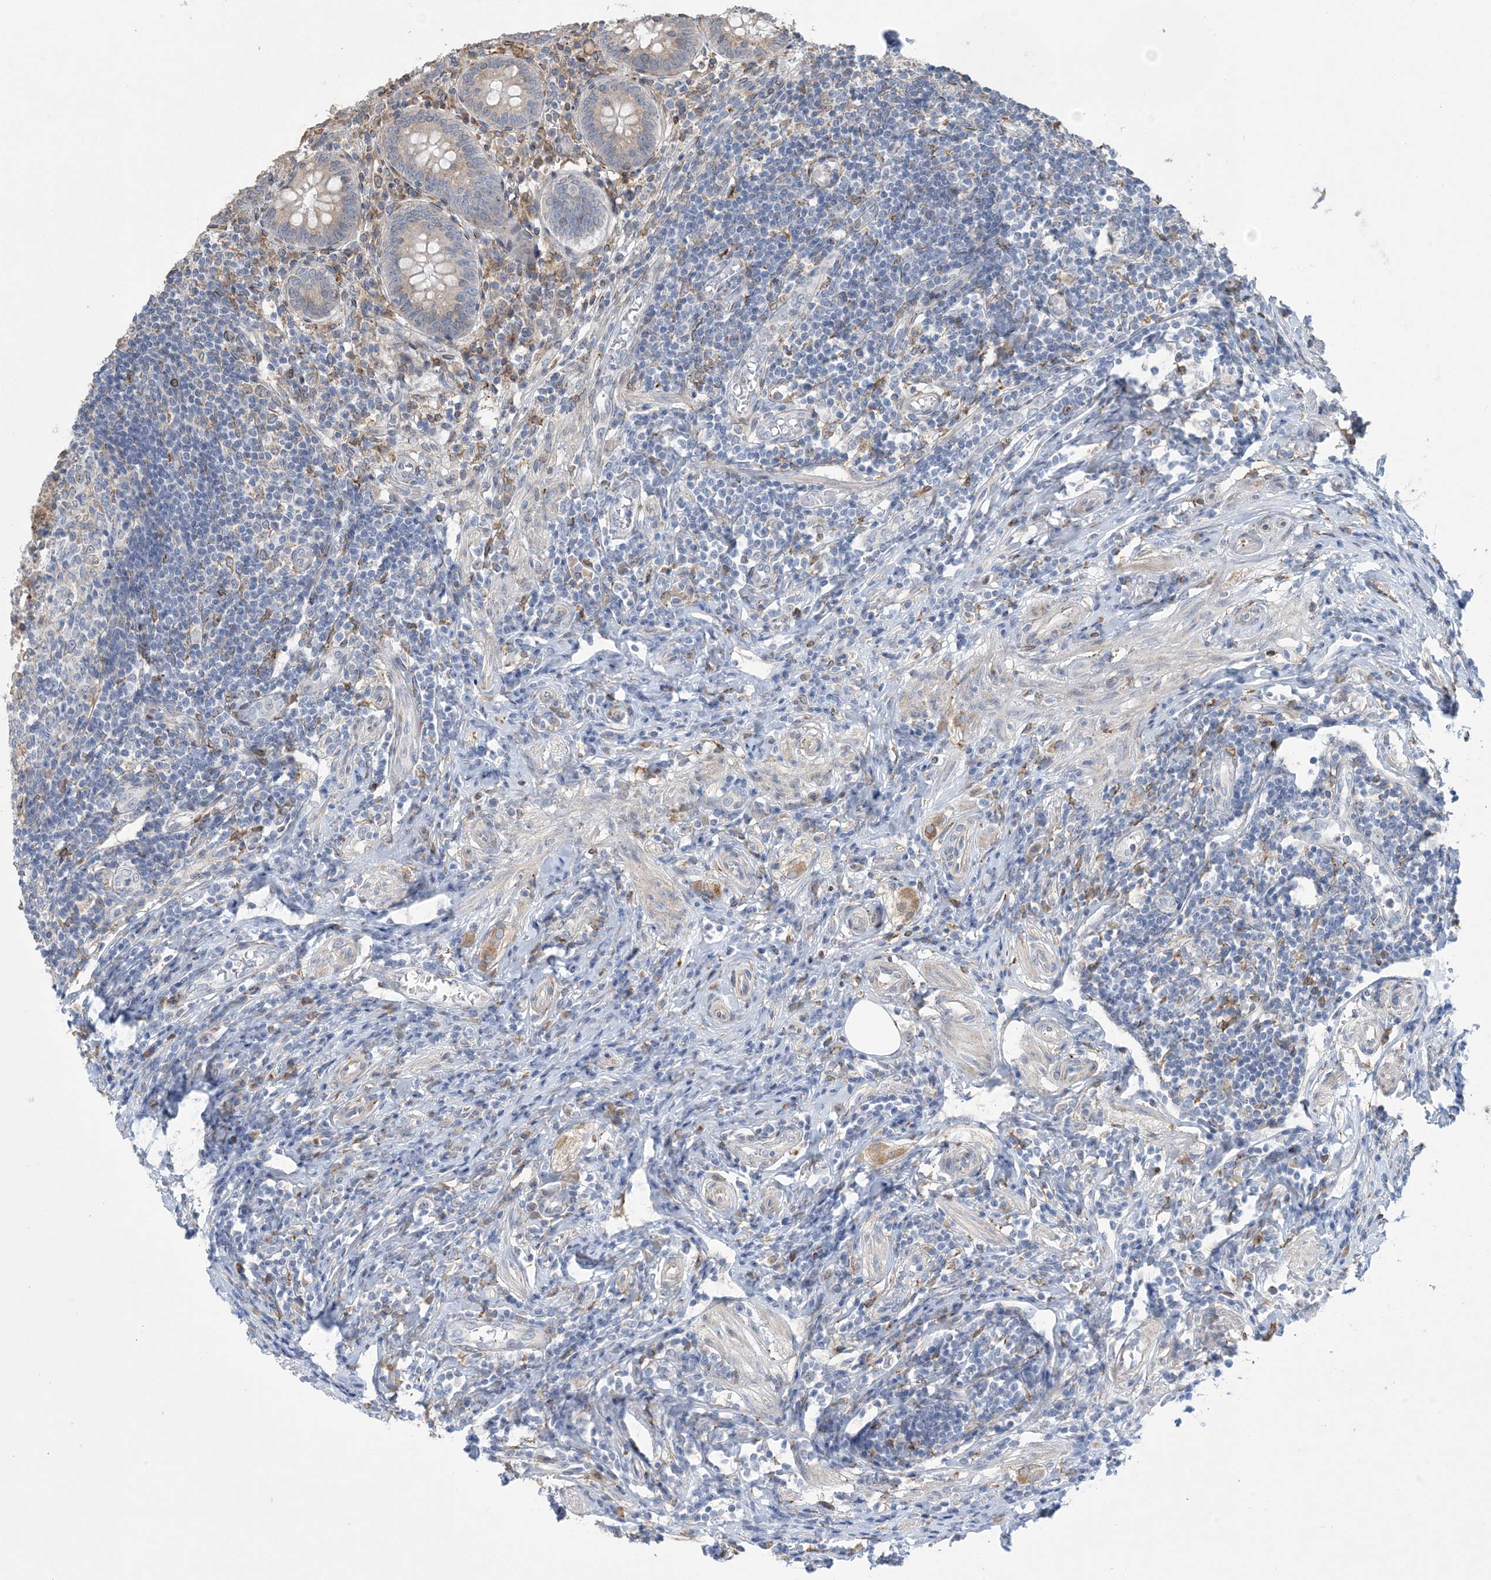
{"staining": {"intensity": "moderate", "quantity": "25%-75%", "location": "cytoplasmic/membranous"}, "tissue": "appendix", "cell_type": "Glandular cells", "image_type": "normal", "snomed": [{"axis": "morphology", "description": "Normal tissue, NOS"}, {"axis": "topography", "description": "Appendix"}], "caption": "Human appendix stained with a brown dye displays moderate cytoplasmic/membranous positive expression in approximately 25%-75% of glandular cells.", "gene": "SHANK1", "patient": {"sex": "female", "age": 54}}